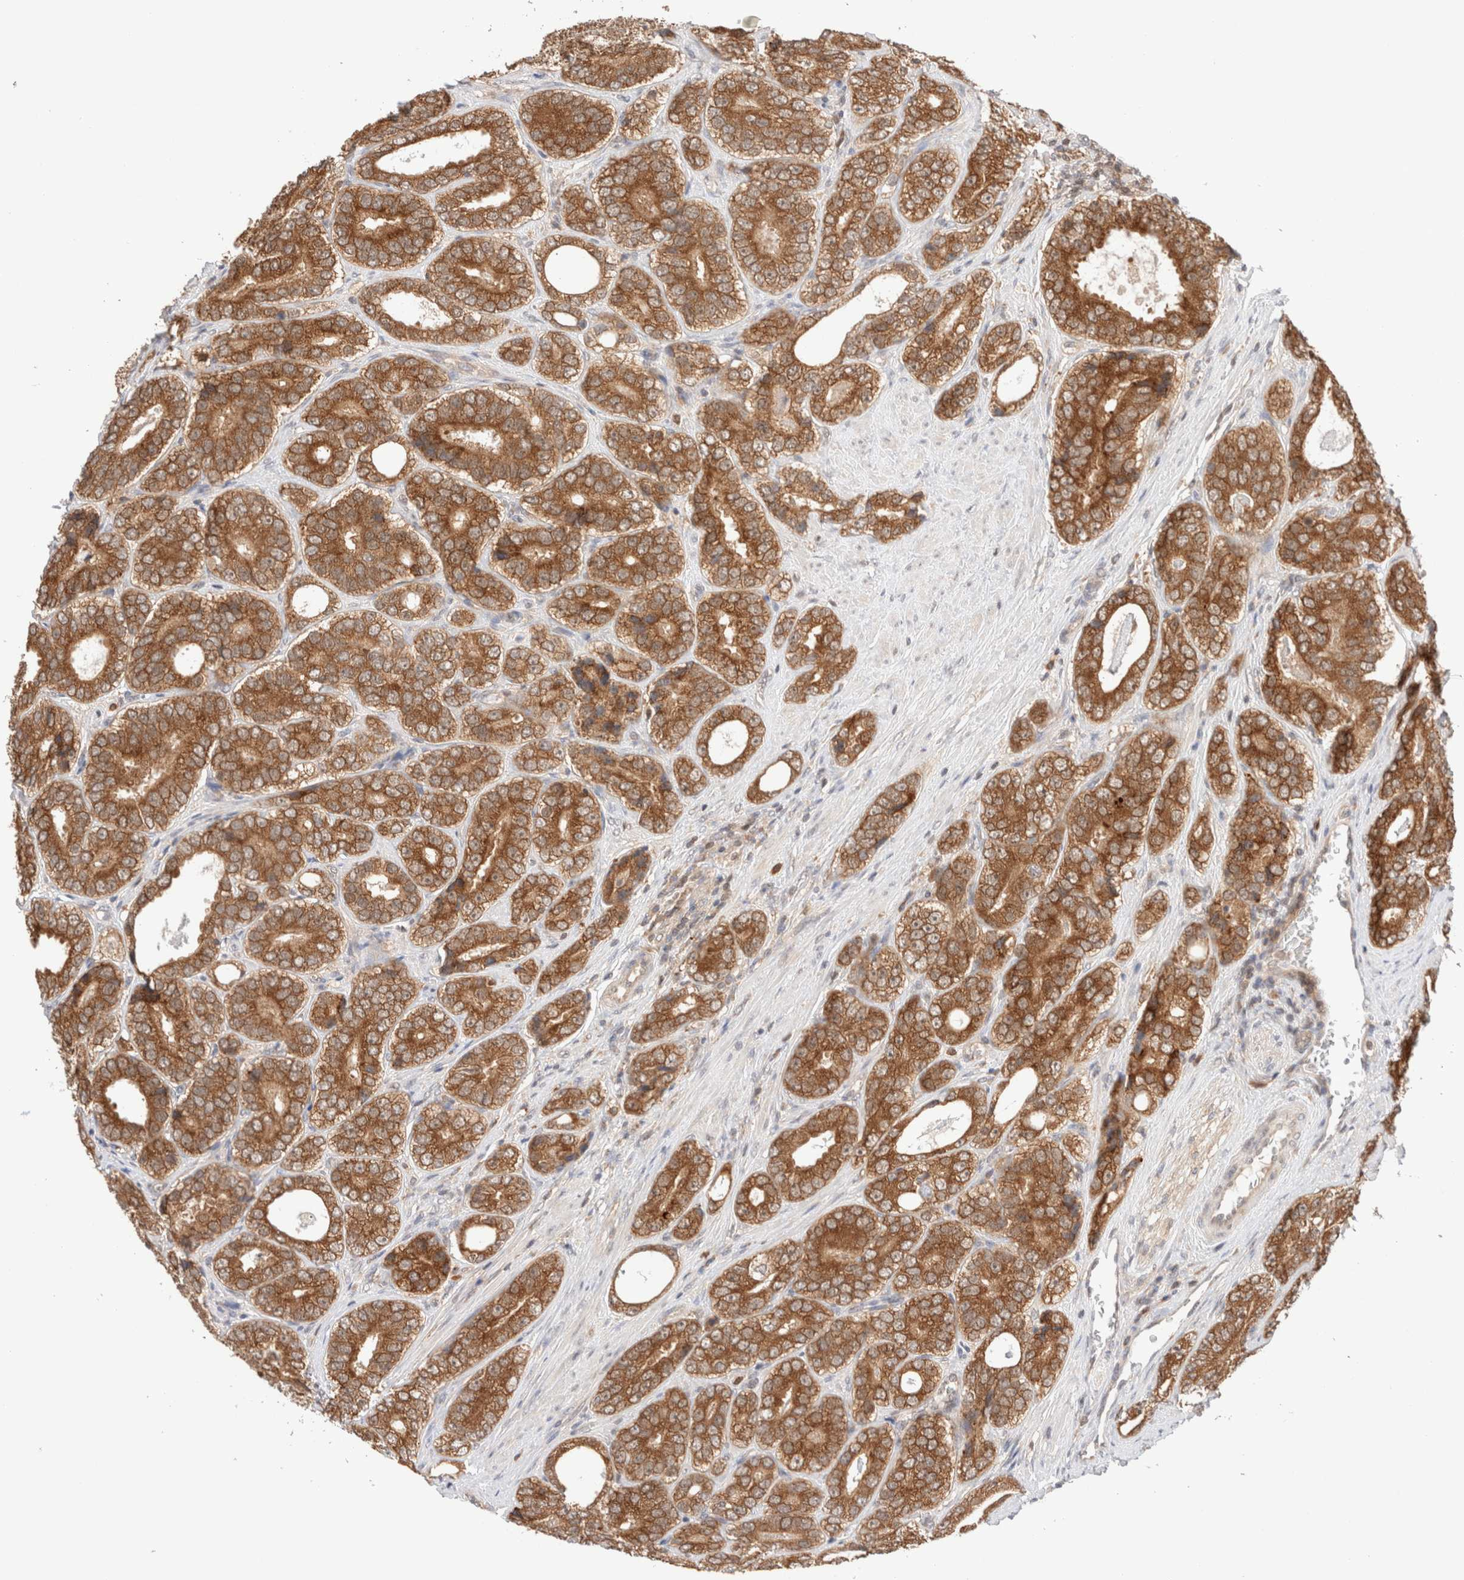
{"staining": {"intensity": "moderate", "quantity": ">75%", "location": "cytoplasmic/membranous"}, "tissue": "prostate cancer", "cell_type": "Tumor cells", "image_type": "cancer", "snomed": [{"axis": "morphology", "description": "Adenocarcinoma, High grade"}, {"axis": "topography", "description": "Prostate"}], "caption": "DAB immunohistochemical staining of human prostate cancer (high-grade adenocarcinoma) reveals moderate cytoplasmic/membranous protein expression in about >75% of tumor cells.", "gene": "XKR4", "patient": {"sex": "male", "age": 56}}